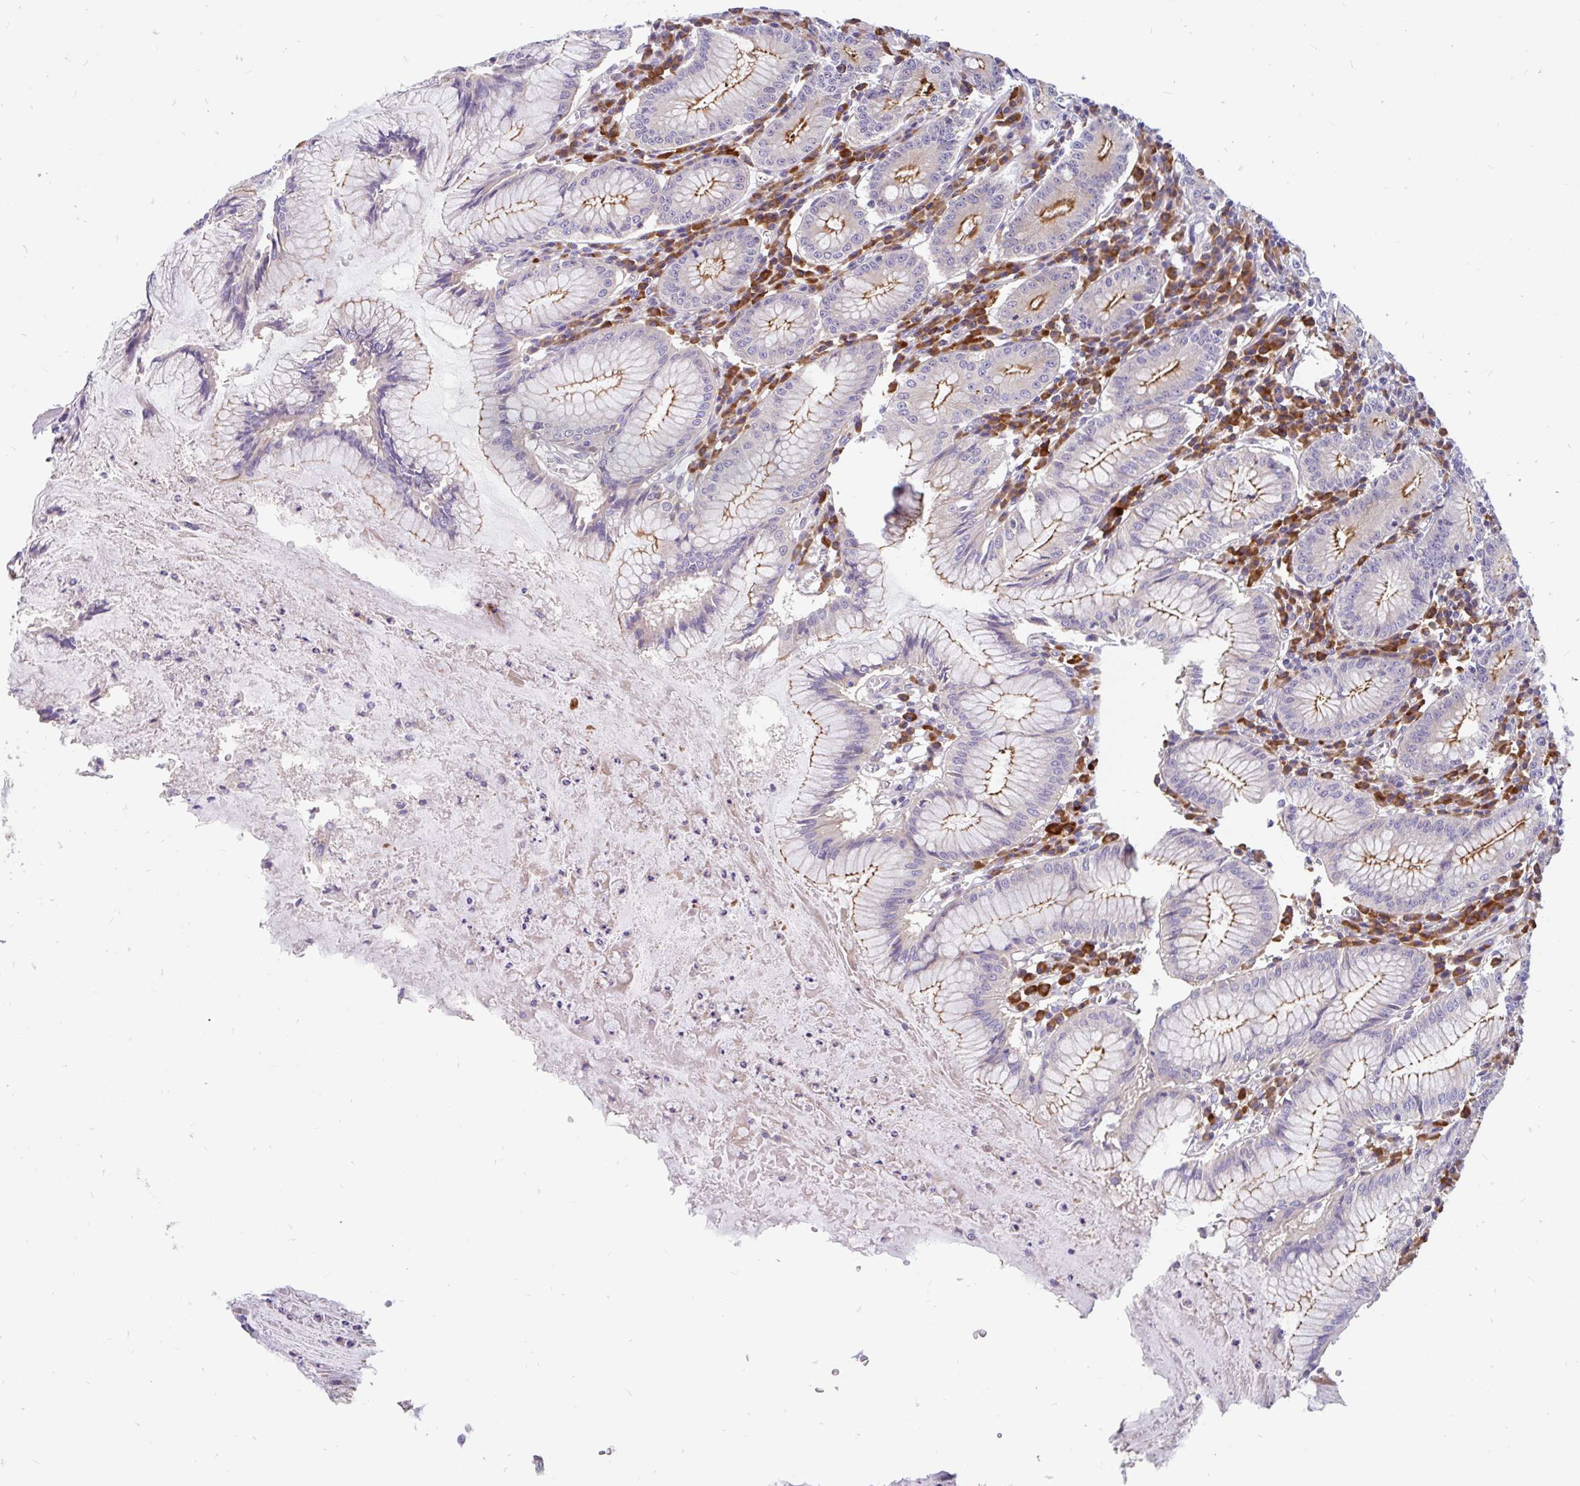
{"staining": {"intensity": "strong", "quantity": "<25%", "location": "cytoplasmic/membranous"}, "tissue": "stomach", "cell_type": "Glandular cells", "image_type": "normal", "snomed": [{"axis": "morphology", "description": "Normal tissue, NOS"}, {"axis": "topography", "description": "Stomach"}], "caption": "High-magnification brightfield microscopy of normal stomach stained with DAB (brown) and counterstained with hematoxylin (blue). glandular cells exhibit strong cytoplasmic/membranous expression is seen in approximately<25% of cells. (Brightfield microscopy of DAB IHC at high magnification).", "gene": "LRRC26", "patient": {"sex": "male", "age": 55}}